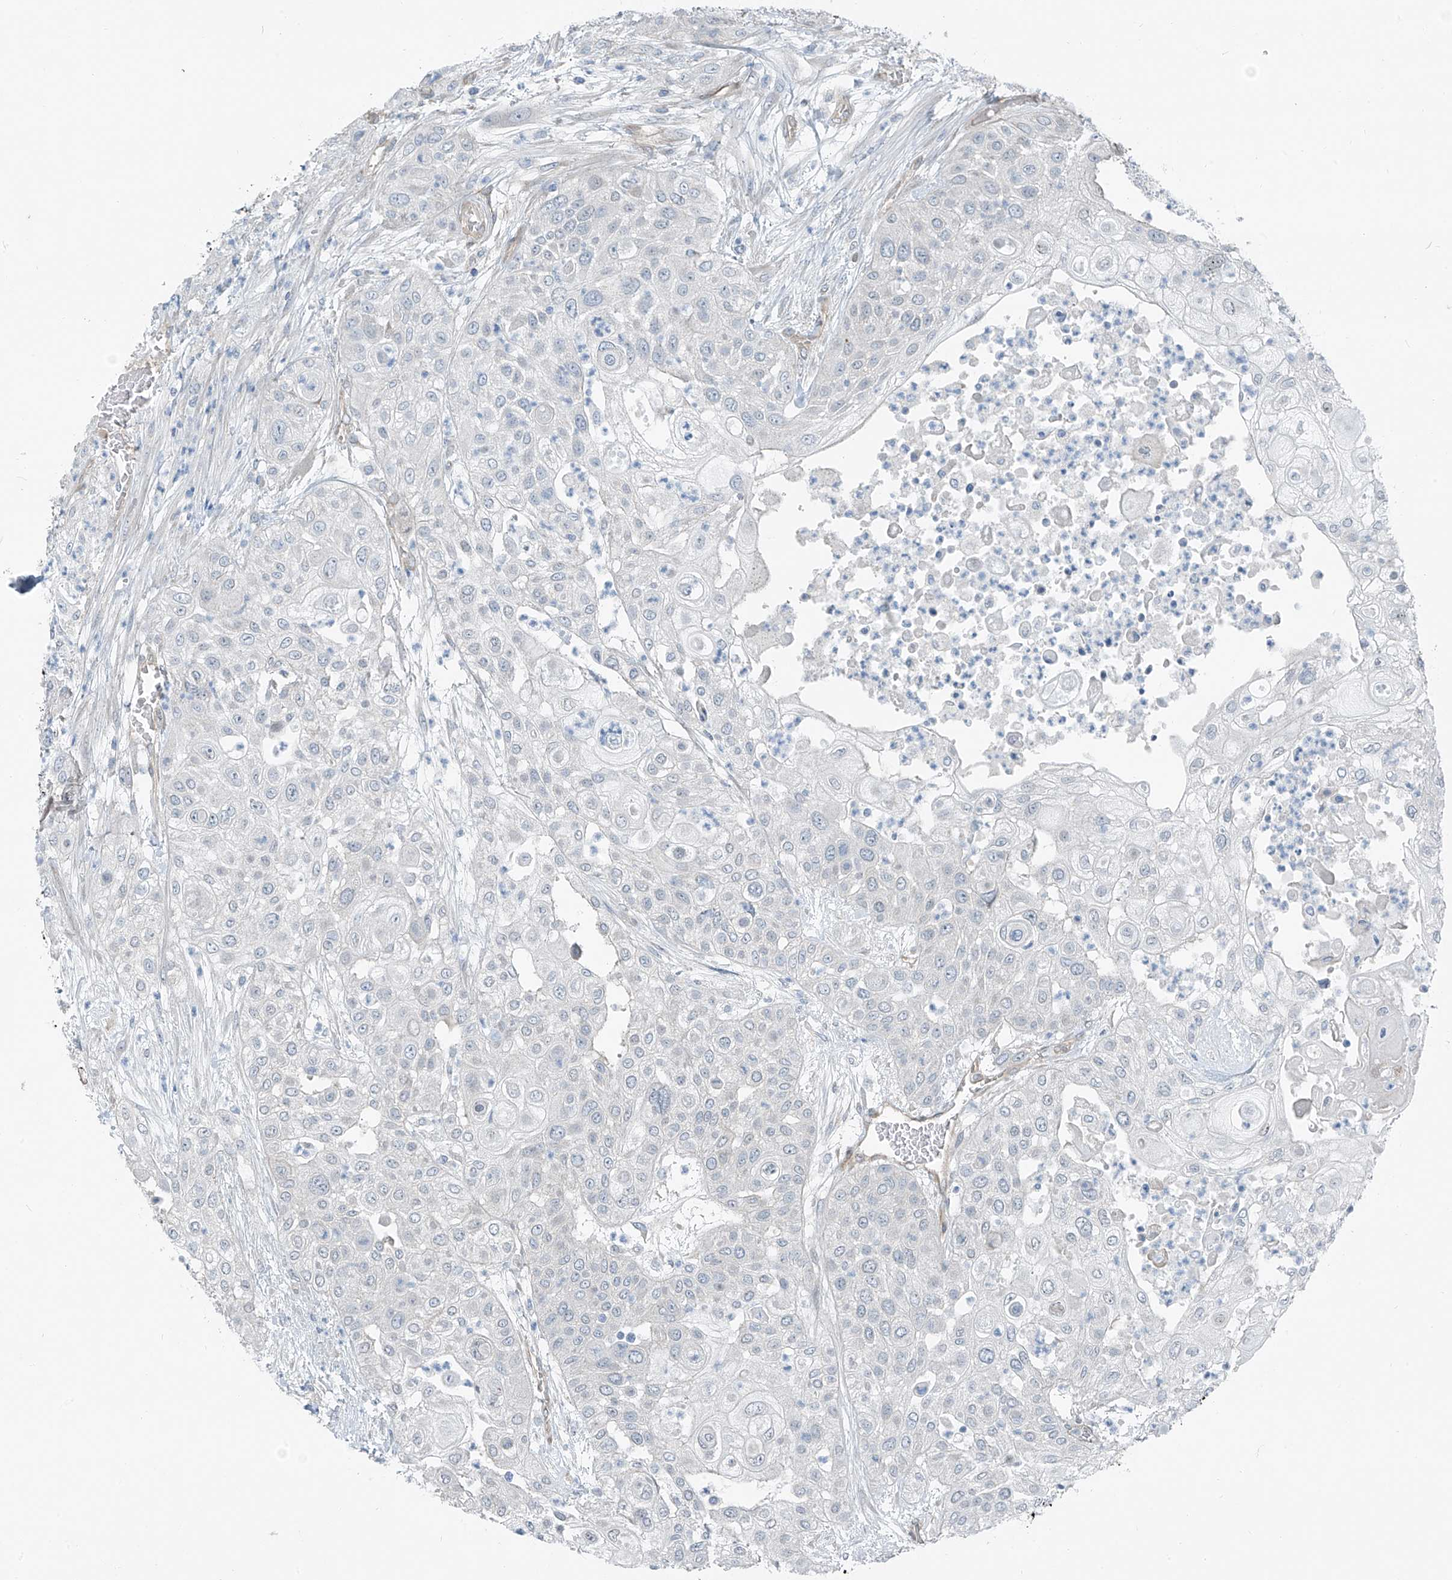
{"staining": {"intensity": "negative", "quantity": "none", "location": "none"}, "tissue": "urothelial cancer", "cell_type": "Tumor cells", "image_type": "cancer", "snomed": [{"axis": "morphology", "description": "Urothelial carcinoma, High grade"}, {"axis": "topography", "description": "Urinary bladder"}], "caption": "Micrograph shows no protein positivity in tumor cells of urothelial cancer tissue. Brightfield microscopy of immunohistochemistry (IHC) stained with DAB (brown) and hematoxylin (blue), captured at high magnification.", "gene": "TNS2", "patient": {"sex": "female", "age": 79}}